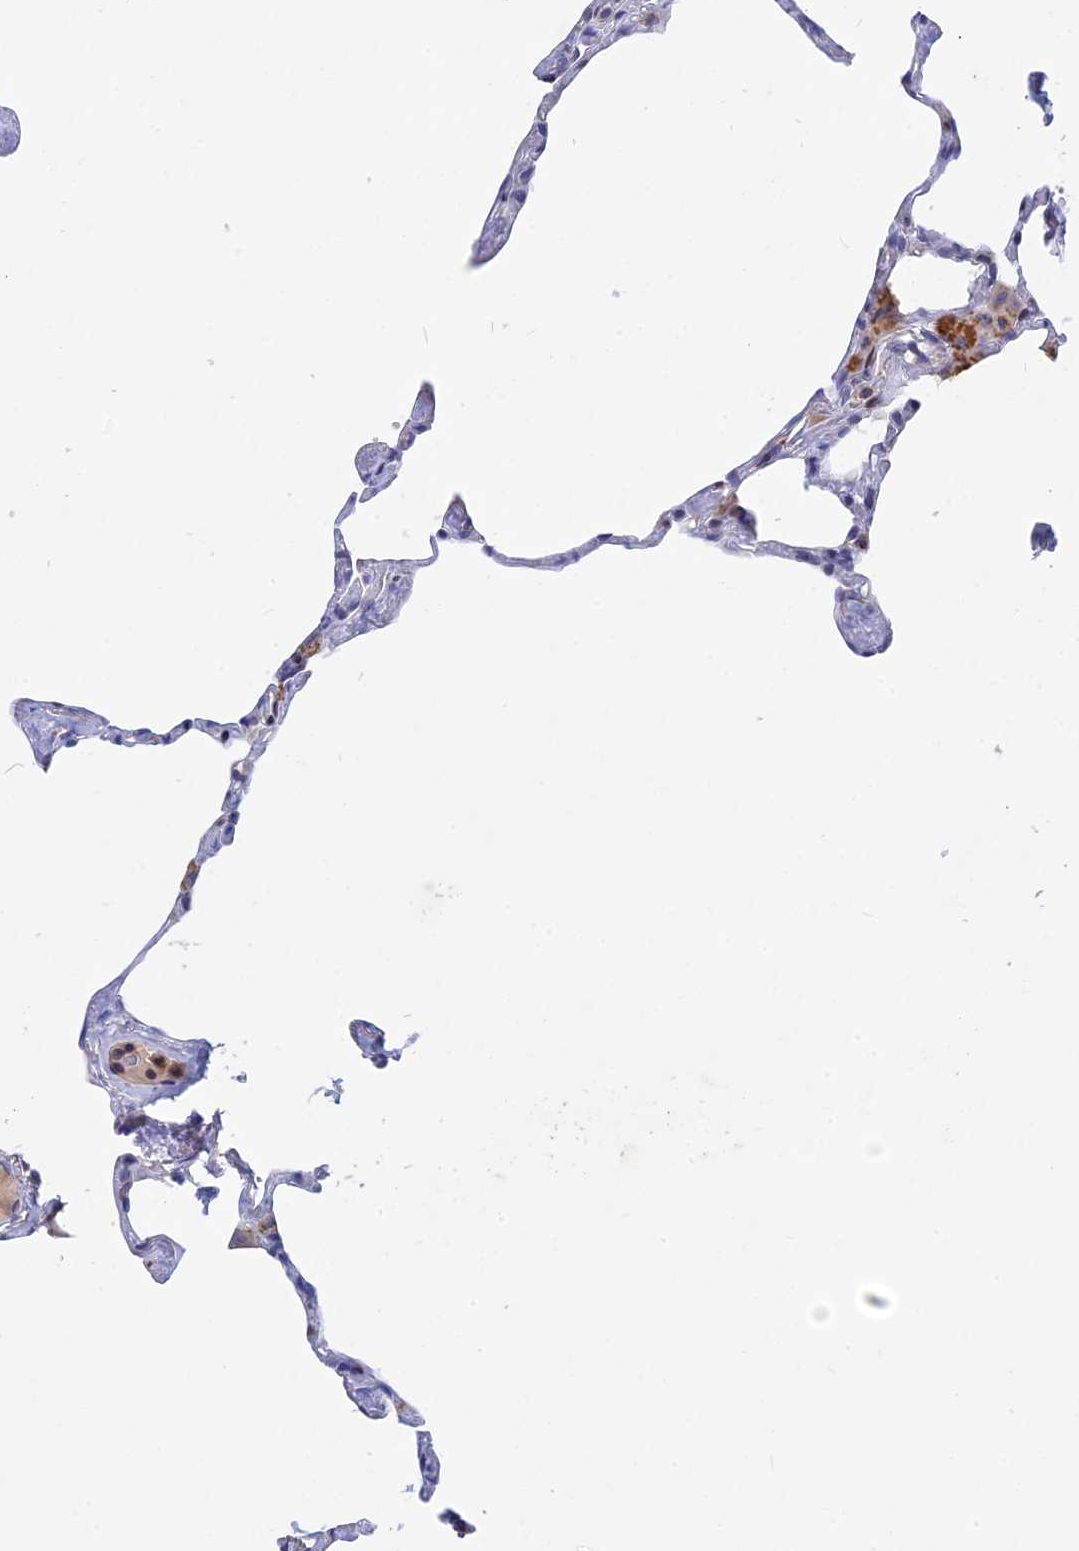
{"staining": {"intensity": "negative", "quantity": "none", "location": "none"}, "tissue": "lung", "cell_type": "Alveolar cells", "image_type": "normal", "snomed": [{"axis": "morphology", "description": "Normal tissue, NOS"}, {"axis": "topography", "description": "Lung"}], "caption": "An image of human lung is negative for staining in alveolar cells. Nuclei are stained in blue.", "gene": "ACP7", "patient": {"sex": "male", "age": 65}}